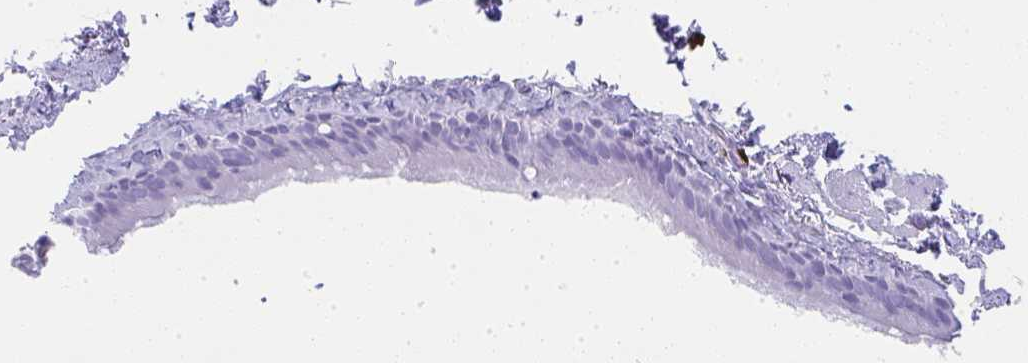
{"staining": {"intensity": "negative", "quantity": "none", "location": "none"}, "tissue": "bronchus", "cell_type": "Respiratory epithelial cells", "image_type": "normal", "snomed": [{"axis": "morphology", "description": "Normal tissue, NOS"}, {"axis": "topography", "description": "Lymph node"}, {"axis": "topography", "description": "Cartilage tissue"}, {"axis": "topography", "description": "Bronchus"}], "caption": "There is no significant expression in respiratory epithelial cells of bronchus. The staining was performed using DAB (3,3'-diaminobenzidine) to visualize the protein expression in brown, while the nuclei were stained in blue with hematoxylin (Magnification: 20x).", "gene": "CDADC1", "patient": {"sex": "female", "age": 70}}